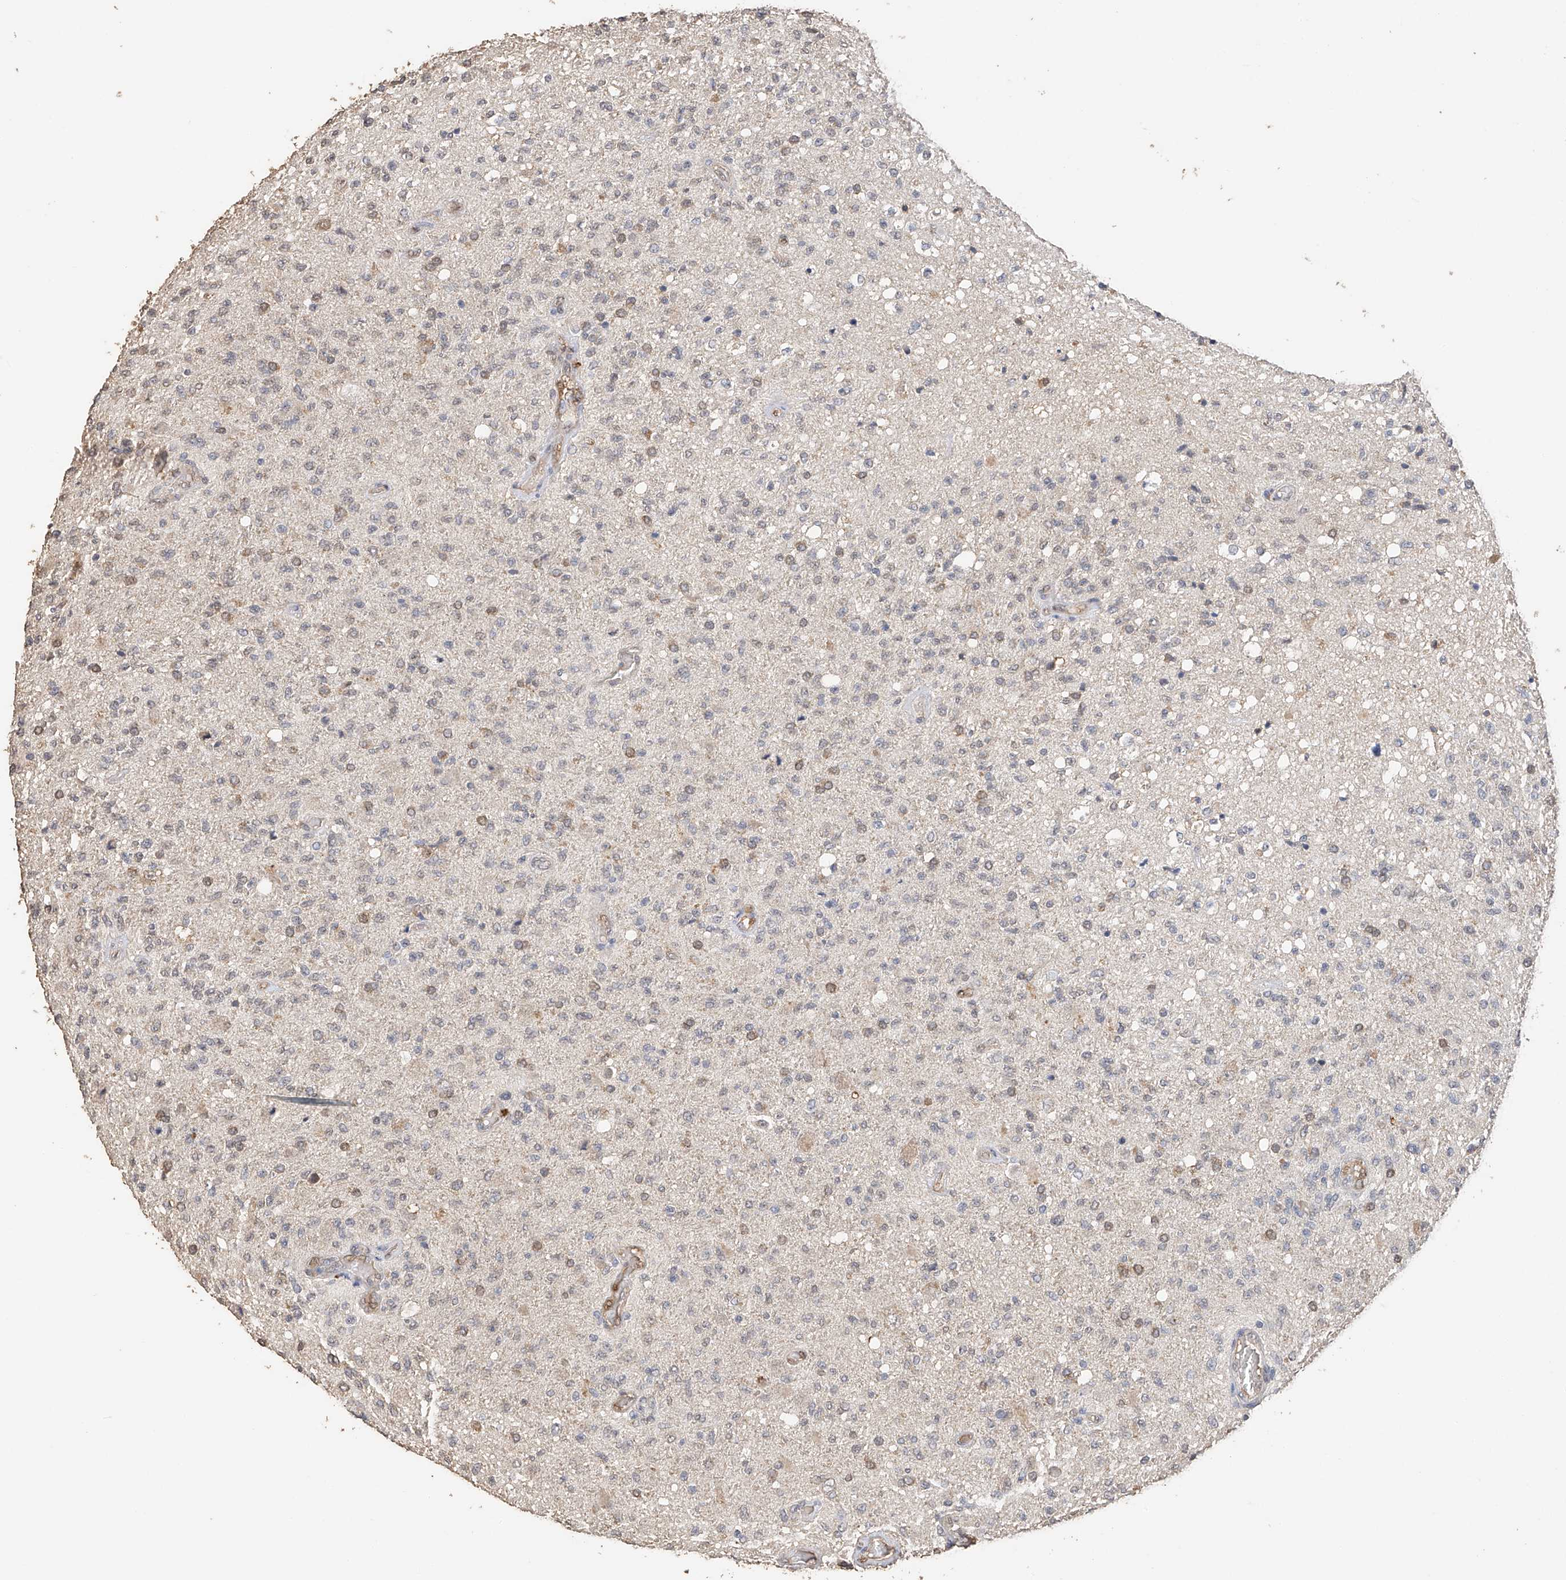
{"staining": {"intensity": "weak", "quantity": "<25%", "location": "cytoplasmic/membranous"}, "tissue": "glioma", "cell_type": "Tumor cells", "image_type": "cancer", "snomed": [{"axis": "morphology", "description": "Normal tissue, NOS"}, {"axis": "morphology", "description": "Glioma, malignant, High grade"}, {"axis": "topography", "description": "Cerebral cortex"}], "caption": "High-grade glioma (malignant) was stained to show a protein in brown. There is no significant staining in tumor cells.", "gene": "IL22RA2", "patient": {"sex": "male", "age": 77}}